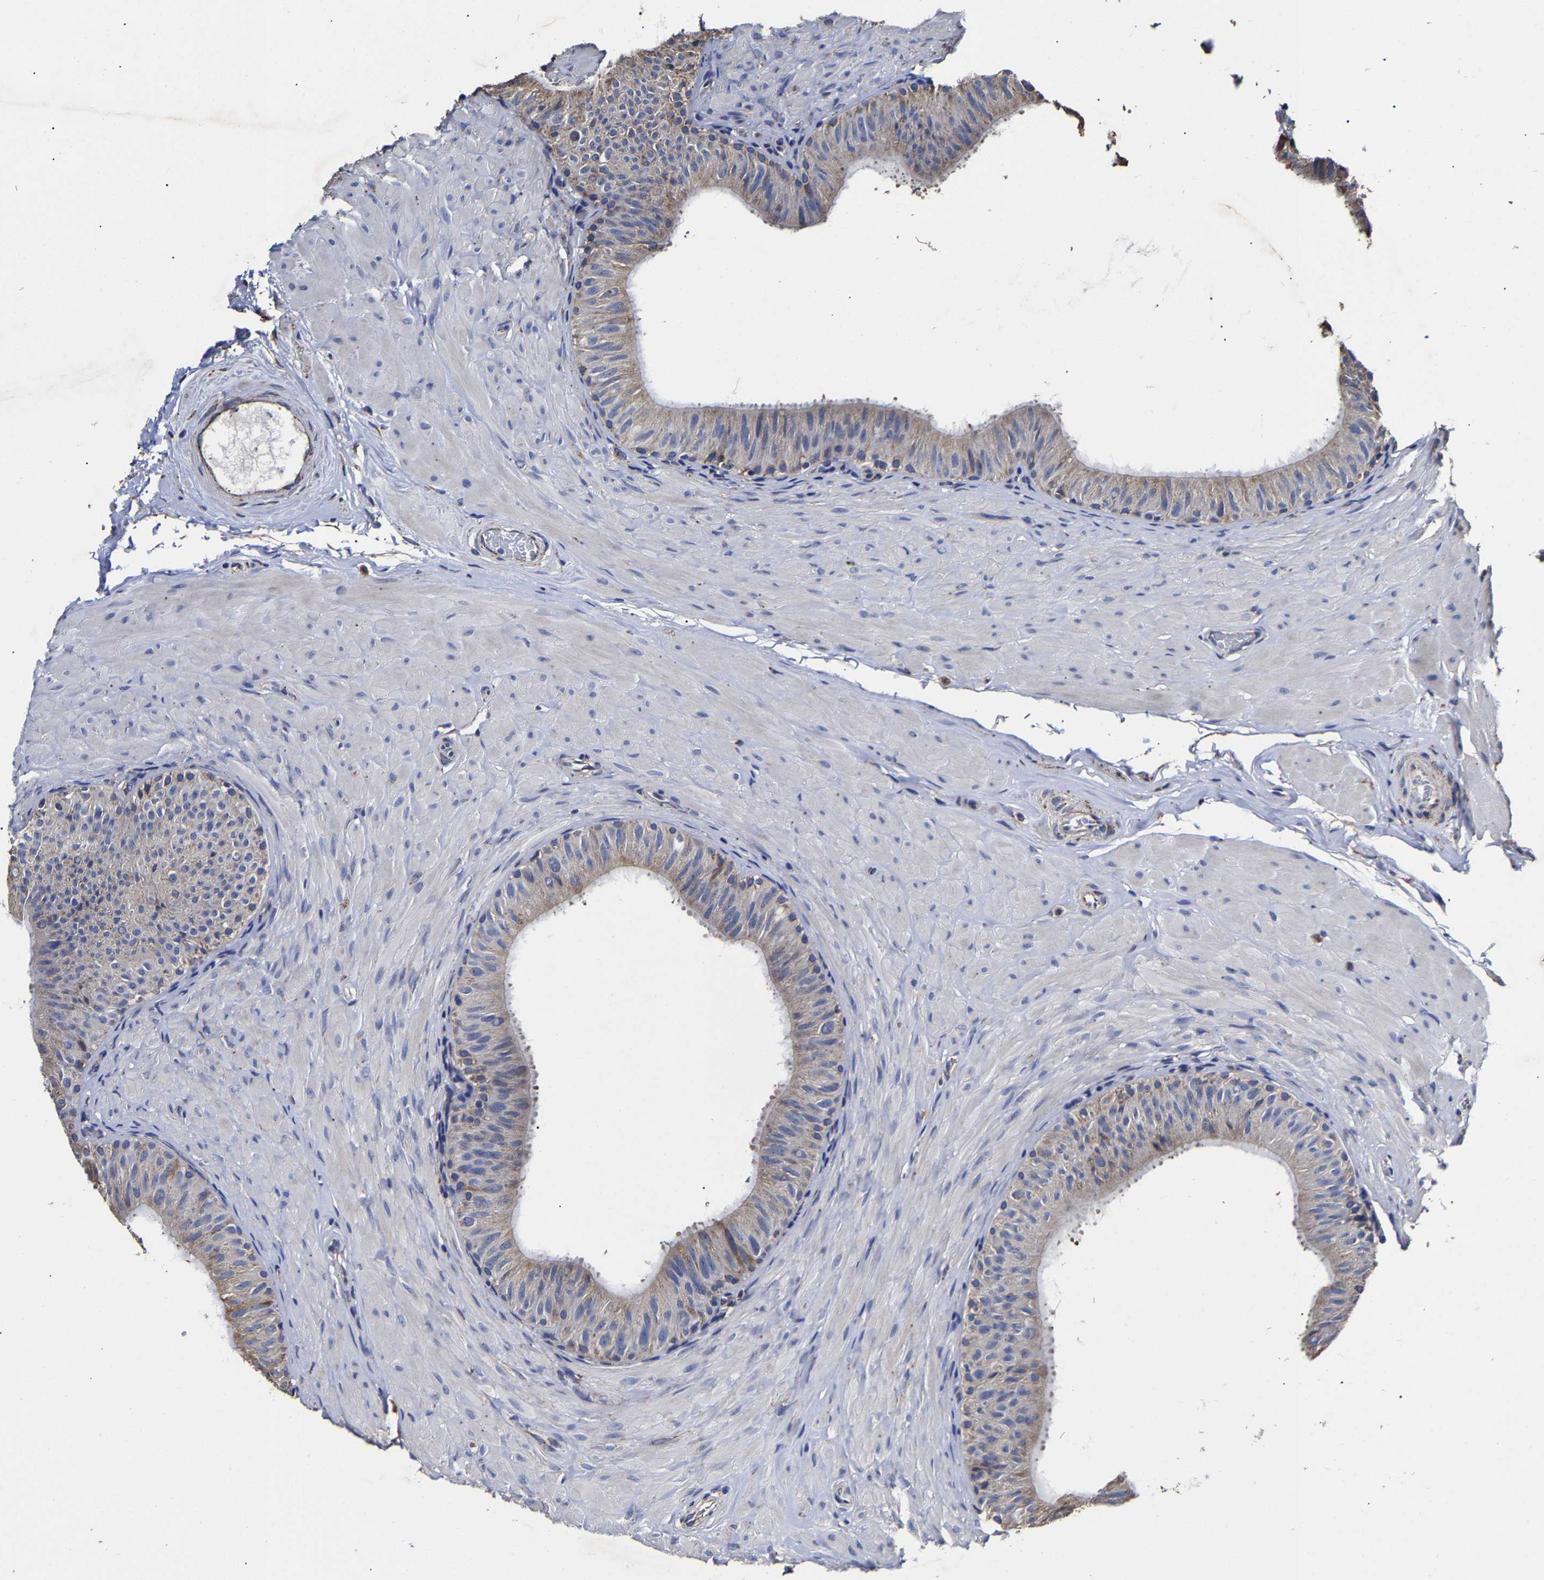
{"staining": {"intensity": "moderate", "quantity": "<25%", "location": "cytoplasmic/membranous"}, "tissue": "epididymis", "cell_type": "Glandular cells", "image_type": "normal", "snomed": [{"axis": "morphology", "description": "Normal tissue, NOS"}, {"axis": "morphology", "description": "Inflammation, NOS"}, {"axis": "topography", "description": "Epididymis"}], "caption": "Immunohistochemistry (IHC) image of benign epididymis: human epididymis stained using immunohistochemistry (IHC) shows low levels of moderate protein expression localized specifically in the cytoplasmic/membranous of glandular cells, appearing as a cytoplasmic/membranous brown color.", "gene": "AASS", "patient": {"sex": "male", "age": 85}}